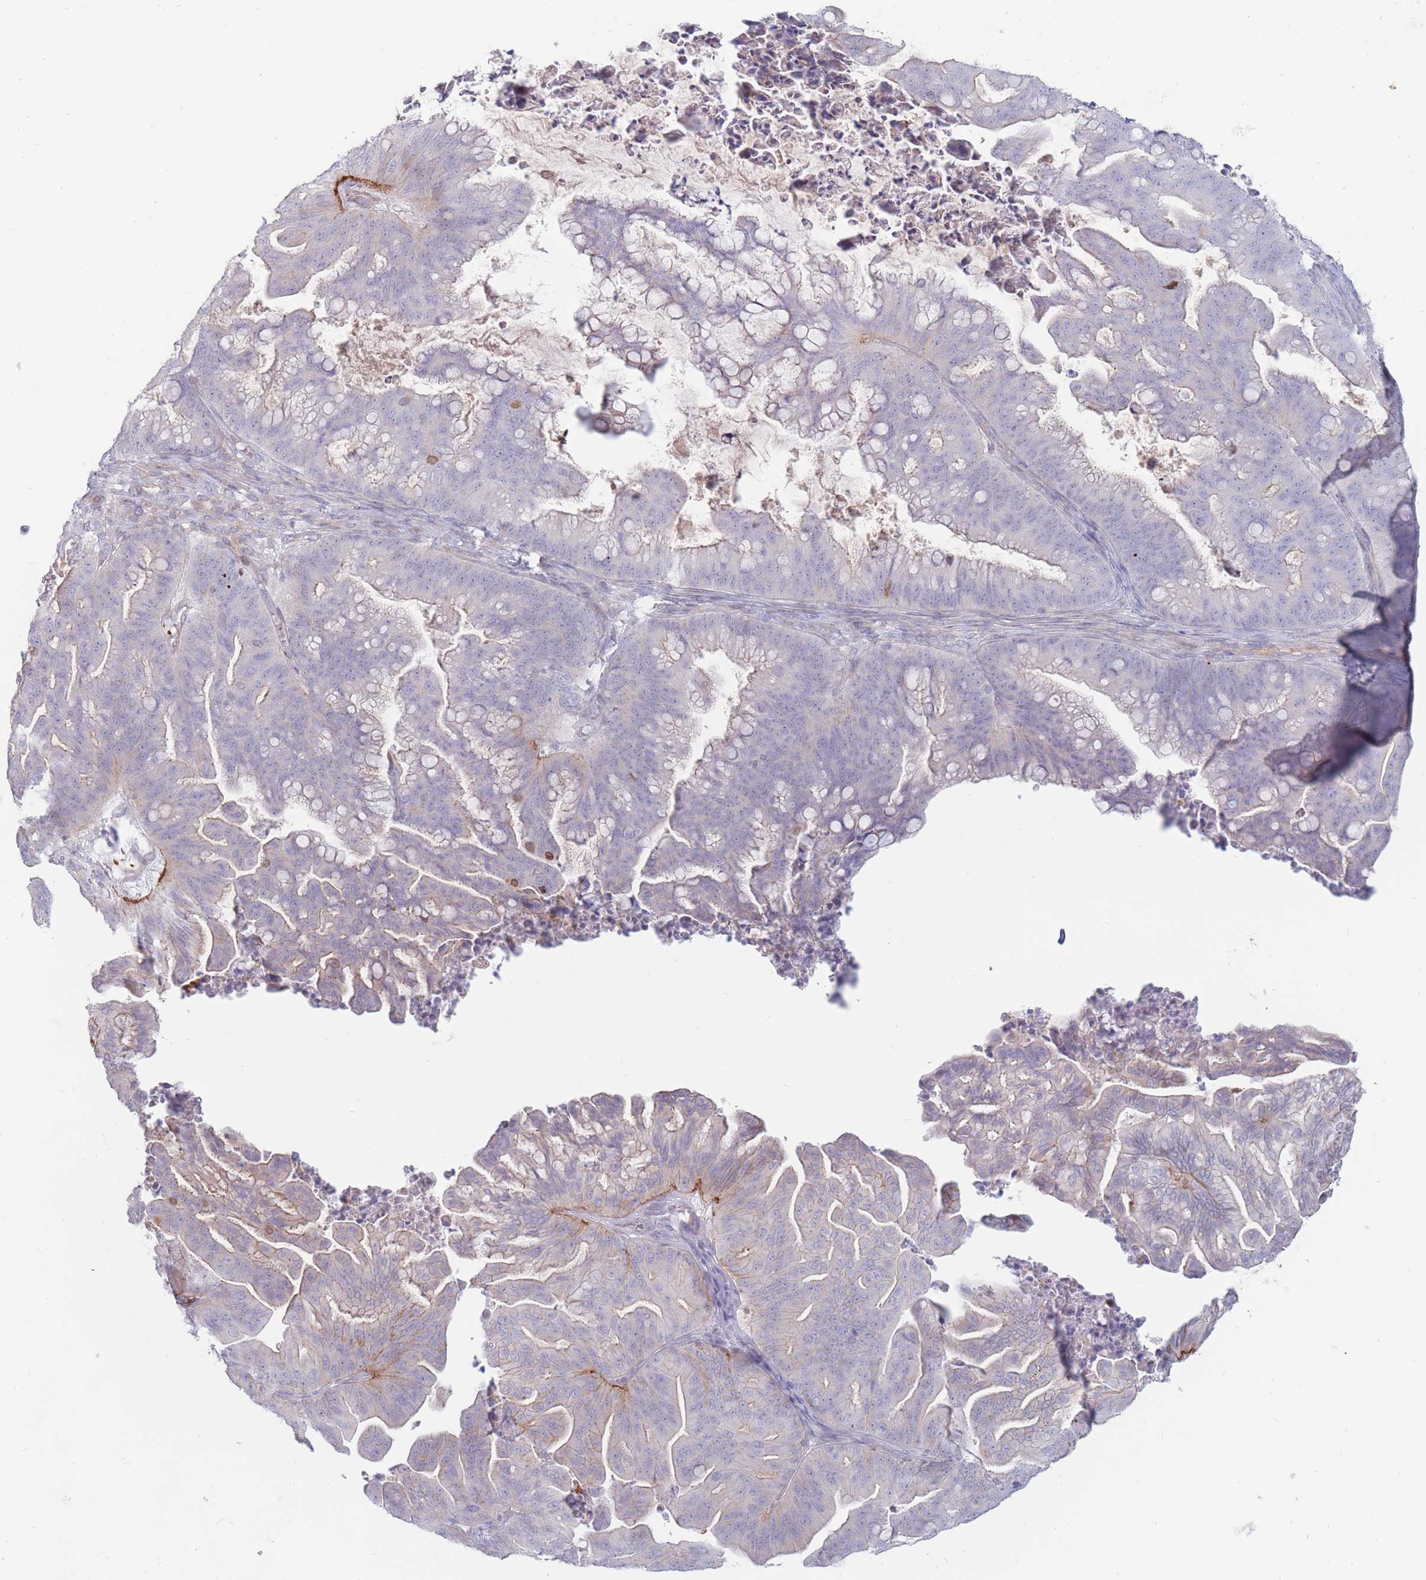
{"staining": {"intensity": "negative", "quantity": "none", "location": "none"}, "tissue": "ovarian cancer", "cell_type": "Tumor cells", "image_type": "cancer", "snomed": [{"axis": "morphology", "description": "Cystadenocarcinoma, mucinous, NOS"}, {"axis": "topography", "description": "Ovary"}], "caption": "An image of human ovarian cancer (mucinous cystadenocarcinoma) is negative for staining in tumor cells. (DAB (3,3'-diaminobenzidine) immunohistochemistry with hematoxylin counter stain).", "gene": "PTGDR", "patient": {"sex": "female", "age": 67}}